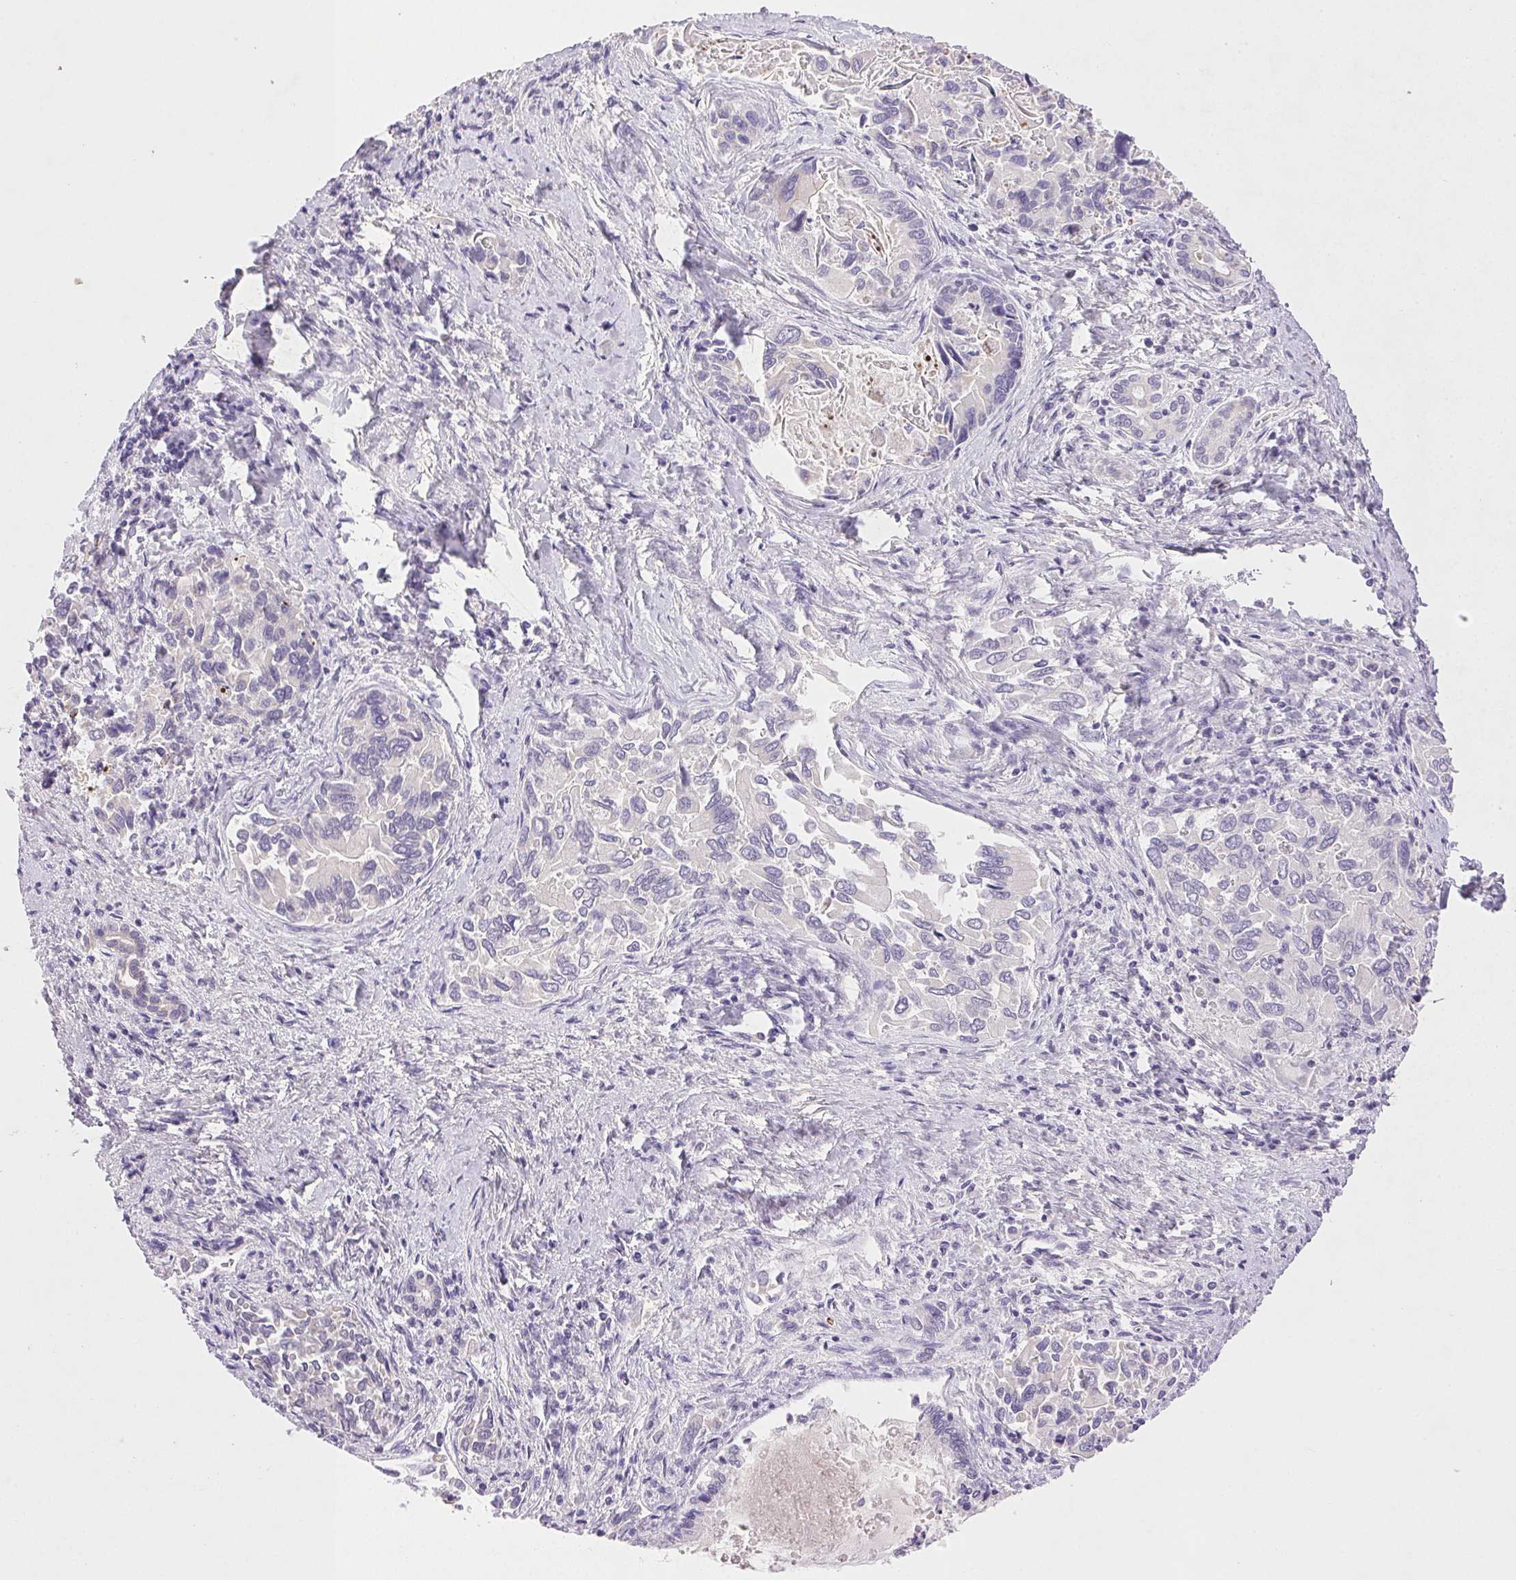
{"staining": {"intensity": "negative", "quantity": "none", "location": "none"}, "tissue": "liver cancer", "cell_type": "Tumor cells", "image_type": "cancer", "snomed": [{"axis": "morphology", "description": "Cholangiocarcinoma"}, {"axis": "topography", "description": "Liver"}], "caption": "The photomicrograph exhibits no significant expression in tumor cells of cholangiocarcinoma (liver).", "gene": "EMX2", "patient": {"sex": "male", "age": 66}}